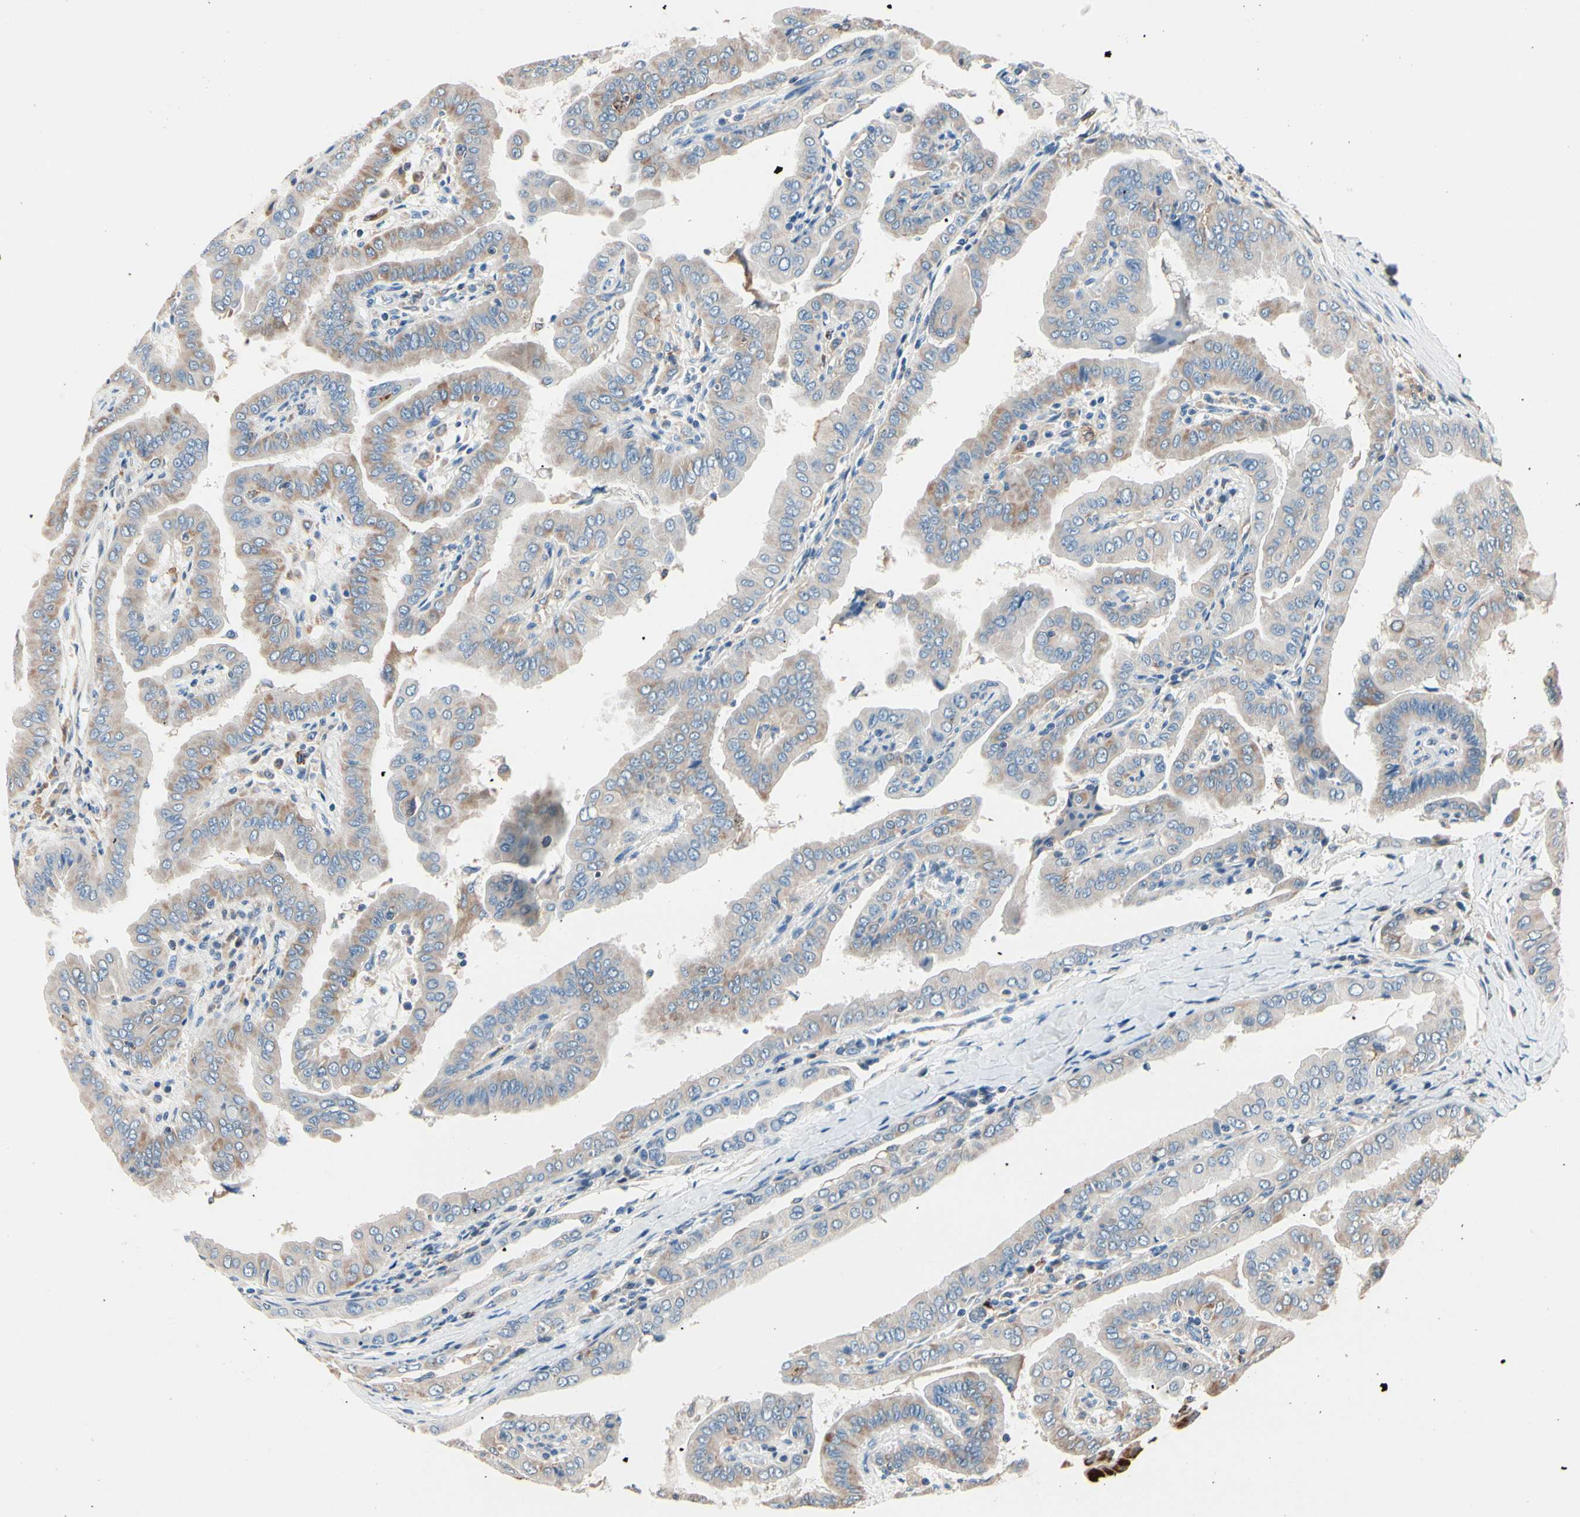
{"staining": {"intensity": "weak", "quantity": ">75%", "location": "cytoplasmic/membranous"}, "tissue": "thyroid cancer", "cell_type": "Tumor cells", "image_type": "cancer", "snomed": [{"axis": "morphology", "description": "Papillary adenocarcinoma, NOS"}, {"axis": "topography", "description": "Thyroid gland"}], "caption": "A low amount of weak cytoplasmic/membranous positivity is appreciated in approximately >75% of tumor cells in papillary adenocarcinoma (thyroid) tissue. (IHC, brightfield microscopy, high magnification).", "gene": "TMEM176A", "patient": {"sex": "male", "age": 33}}